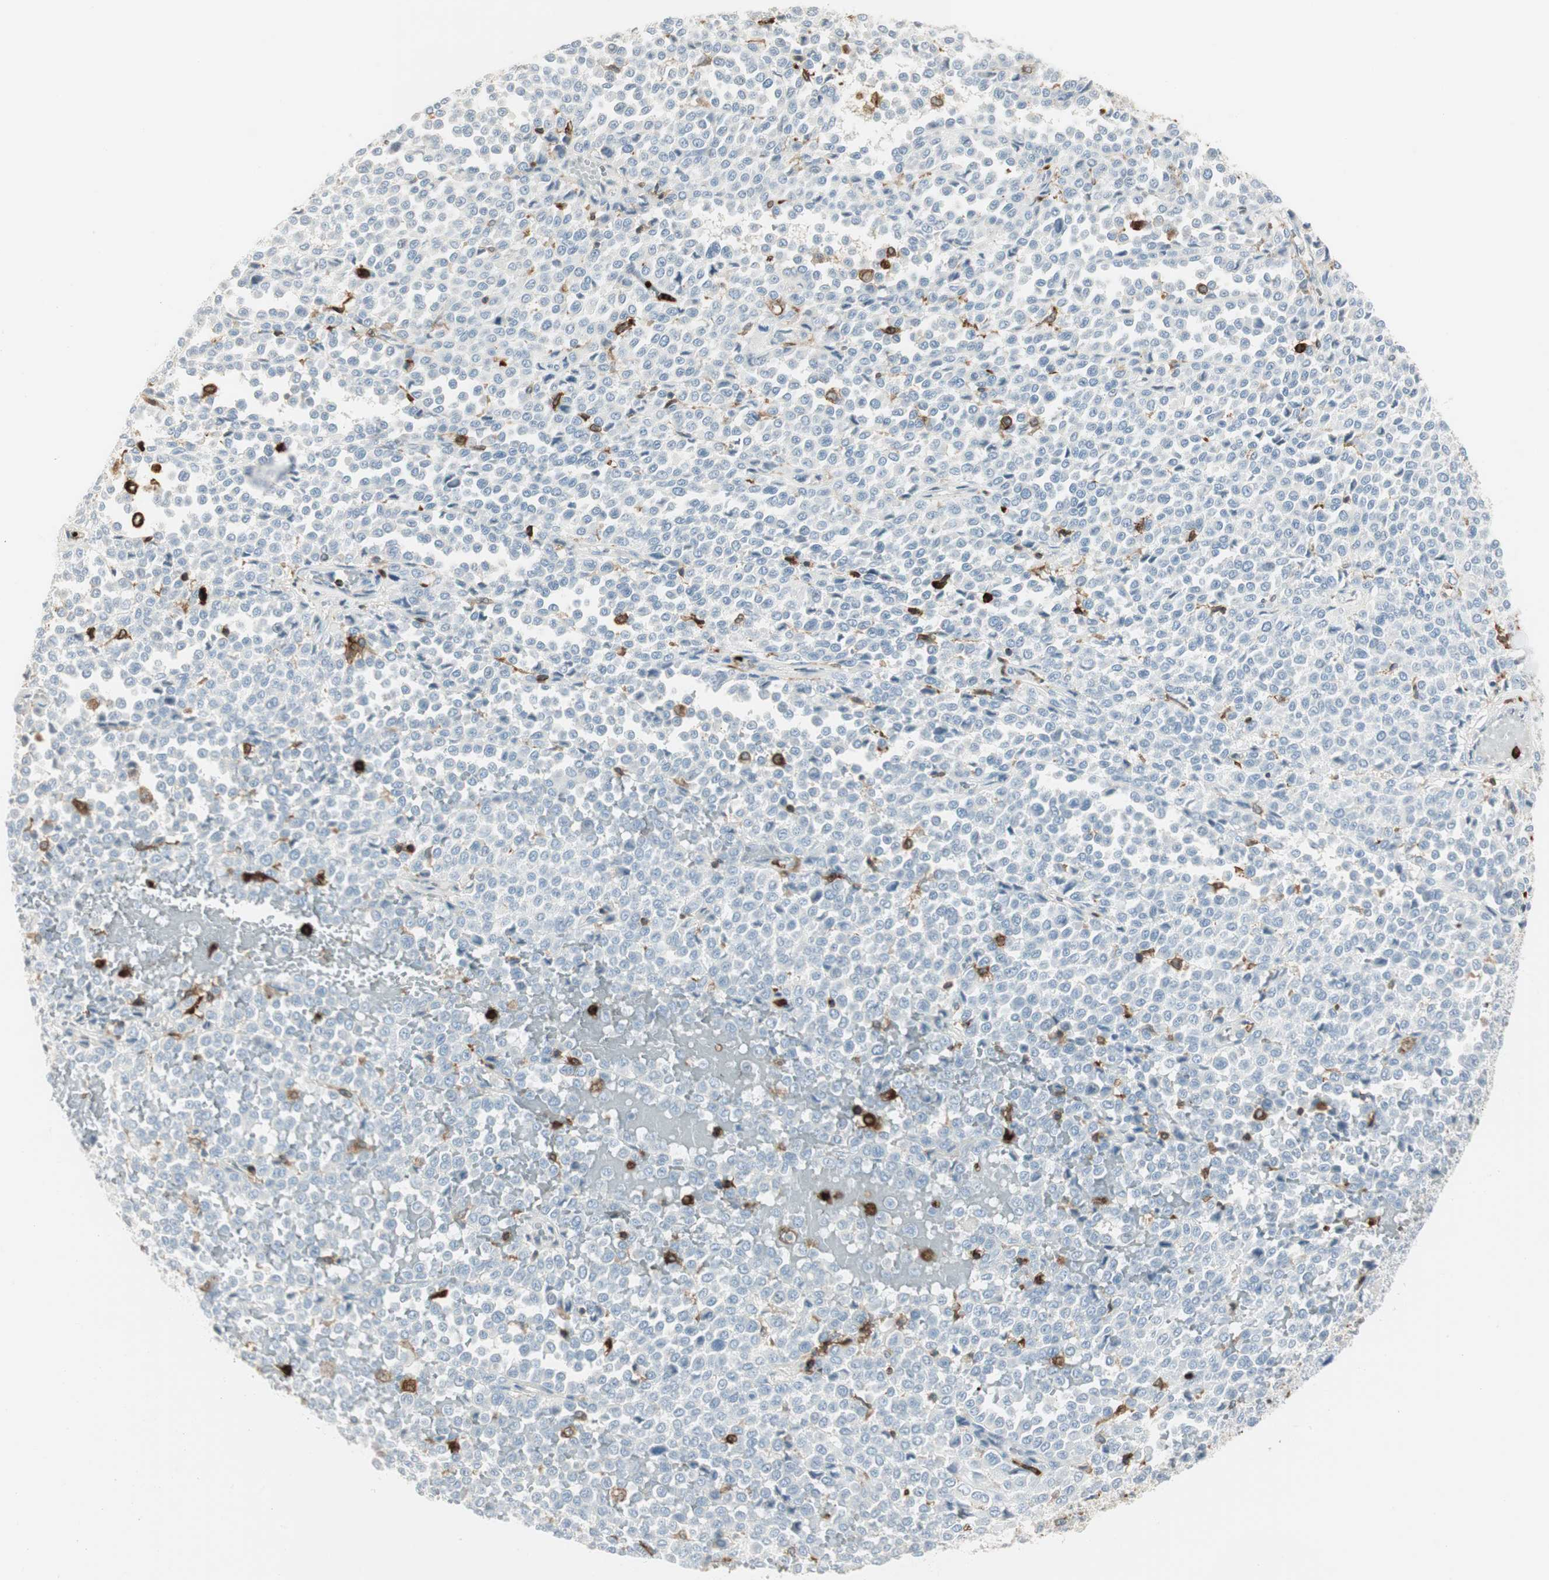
{"staining": {"intensity": "negative", "quantity": "none", "location": "none"}, "tissue": "melanoma", "cell_type": "Tumor cells", "image_type": "cancer", "snomed": [{"axis": "morphology", "description": "Malignant melanoma, Metastatic site"}, {"axis": "topography", "description": "Pancreas"}], "caption": "The histopathology image reveals no staining of tumor cells in malignant melanoma (metastatic site).", "gene": "ITGB2", "patient": {"sex": "female", "age": 30}}